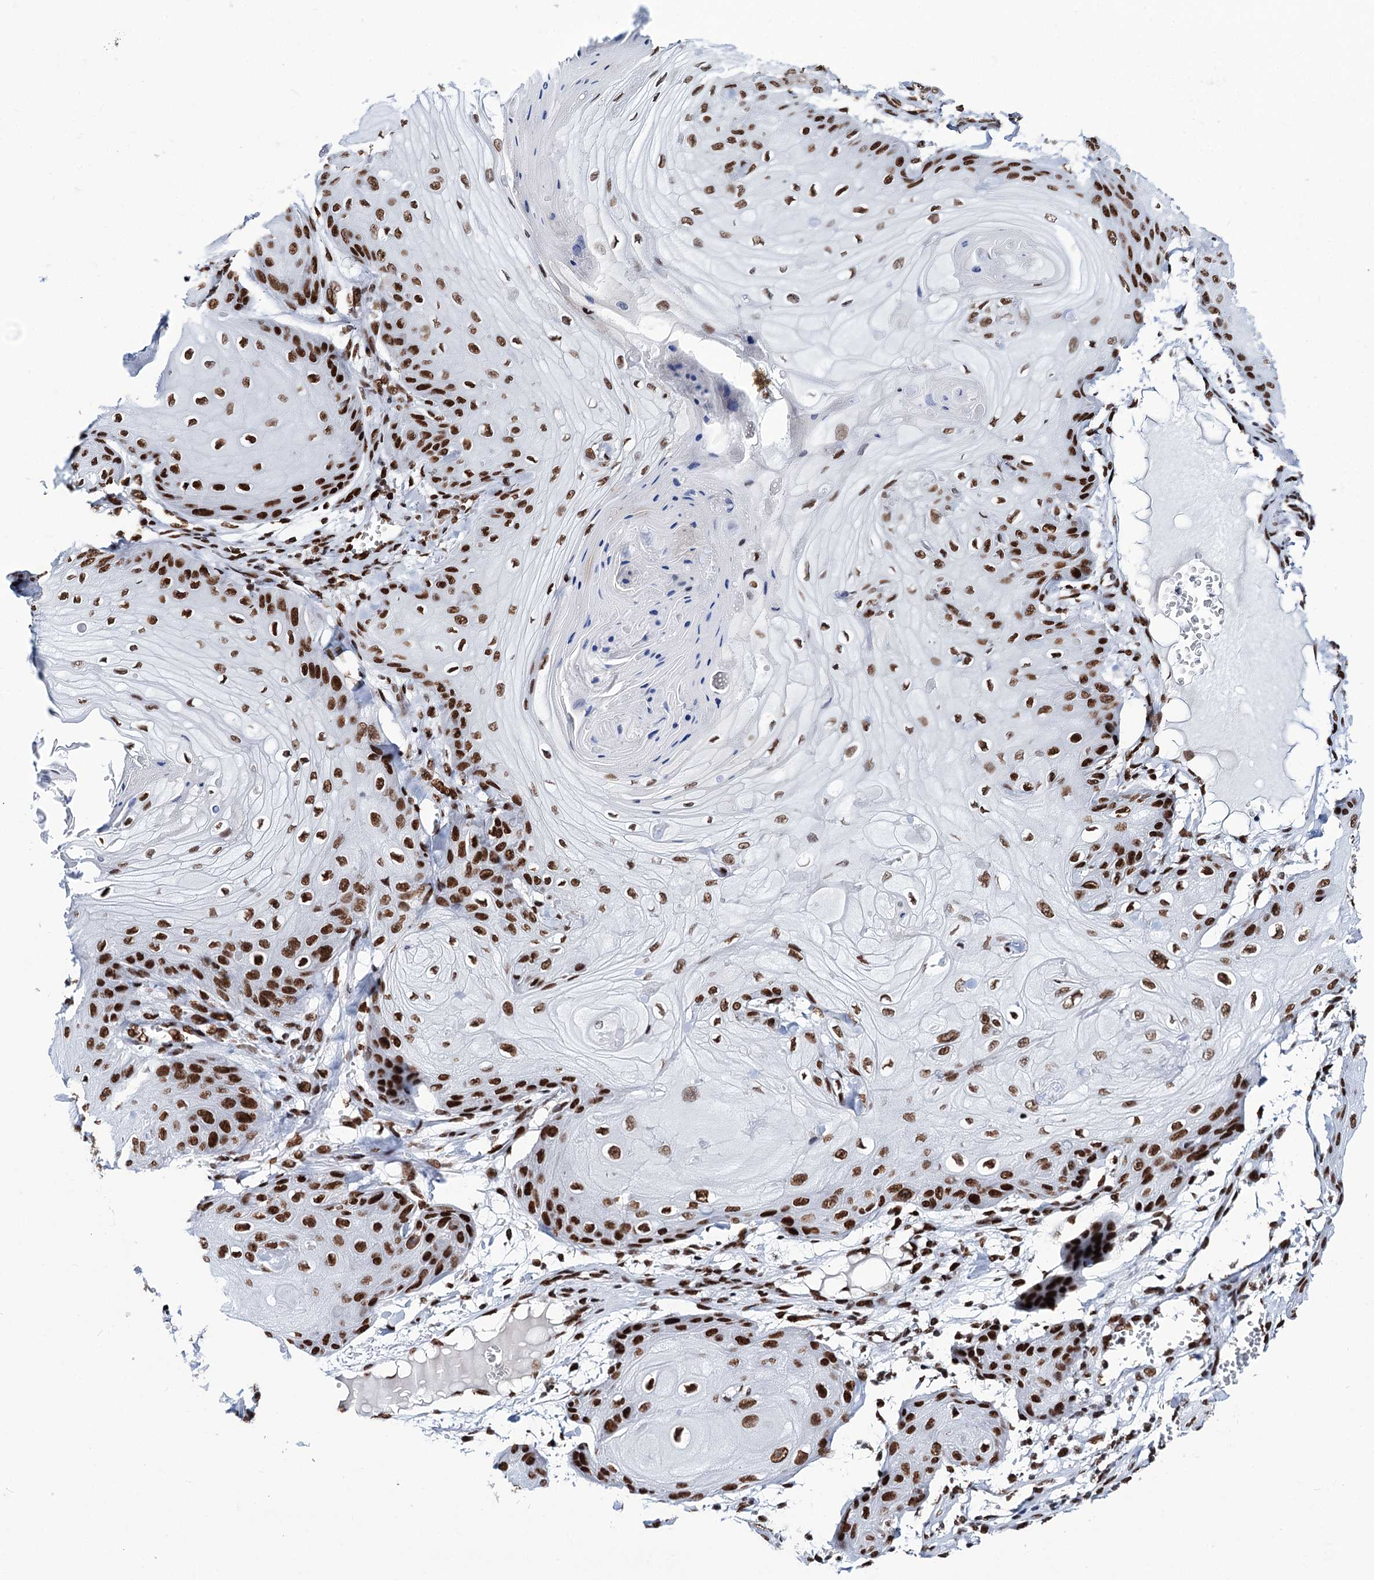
{"staining": {"intensity": "strong", "quantity": ">75%", "location": "nuclear"}, "tissue": "skin cancer", "cell_type": "Tumor cells", "image_type": "cancer", "snomed": [{"axis": "morphology", "description": "Squamous cell carcinoma, NOS"}, {"axis": "topography", "description": "Skin"}], "caption": "Immunohistochemical staining of squamous cell carcinoma (skin) demonstrates high levels of strong nuclear expression in approximately >75% of tumor cells.", "gene": "MATR3", "patient": {"sex": "male", "age": 74}}